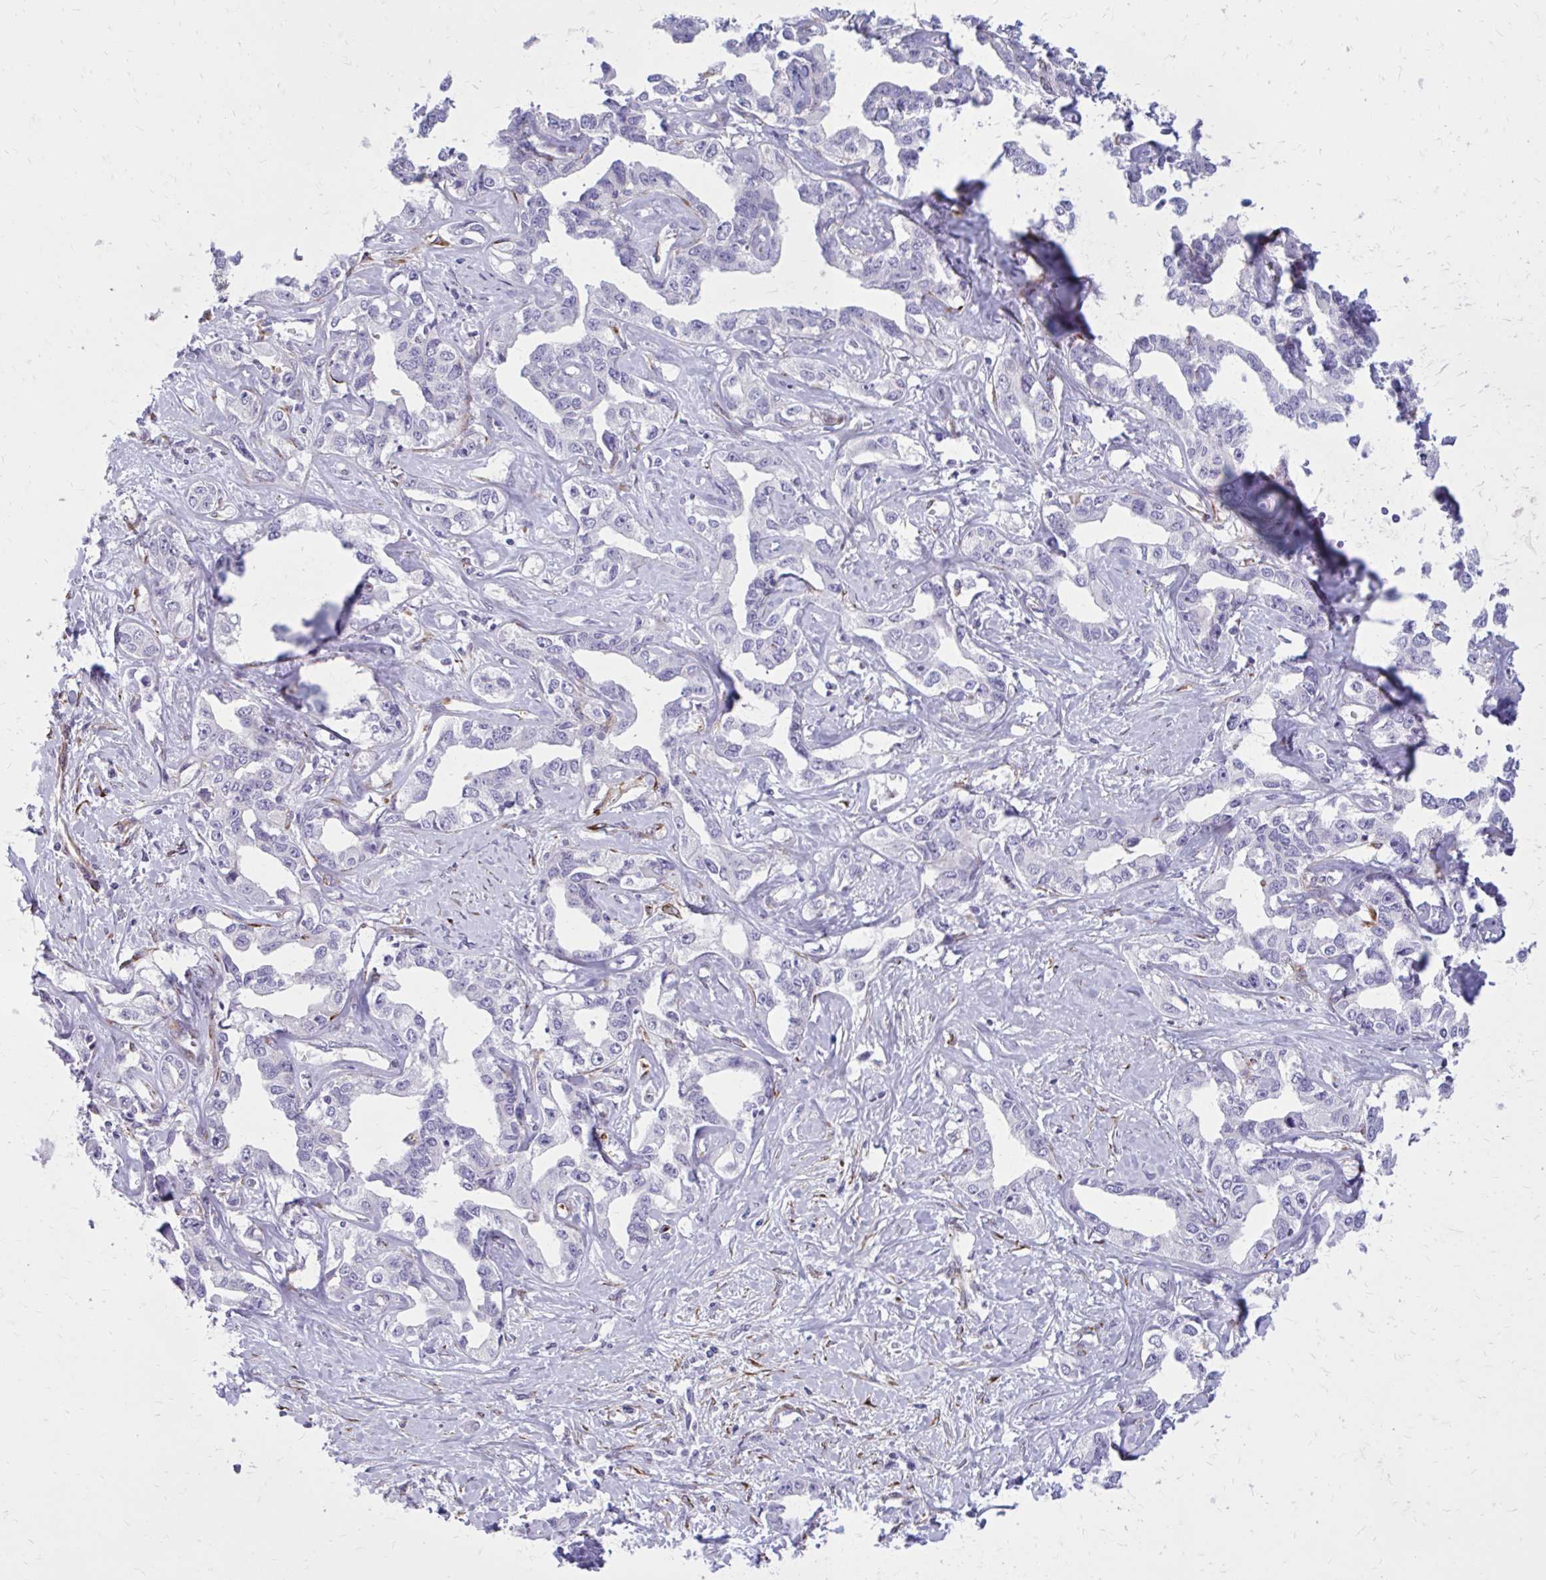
{"staining": {"intensity": "negative", "quantity": "none", "location": "none"}, "tissue": "liver cancer", "cell_type": "Tumor cells", "image_type": "cancer", "snomed": [{"axis": "morphology", "description": "Cholangiocarcinoma"}, {"axis": "topography", "description": "Liver"}], "caption": "High power microscopy photomicrograph of an immunohistochemistry micrograph of liver cancer (cholangiocarcinoma), revealing no significant positivity in tumor cells.", "gene": "BEND5", "patient": {"sex": "male", "age": 59}}